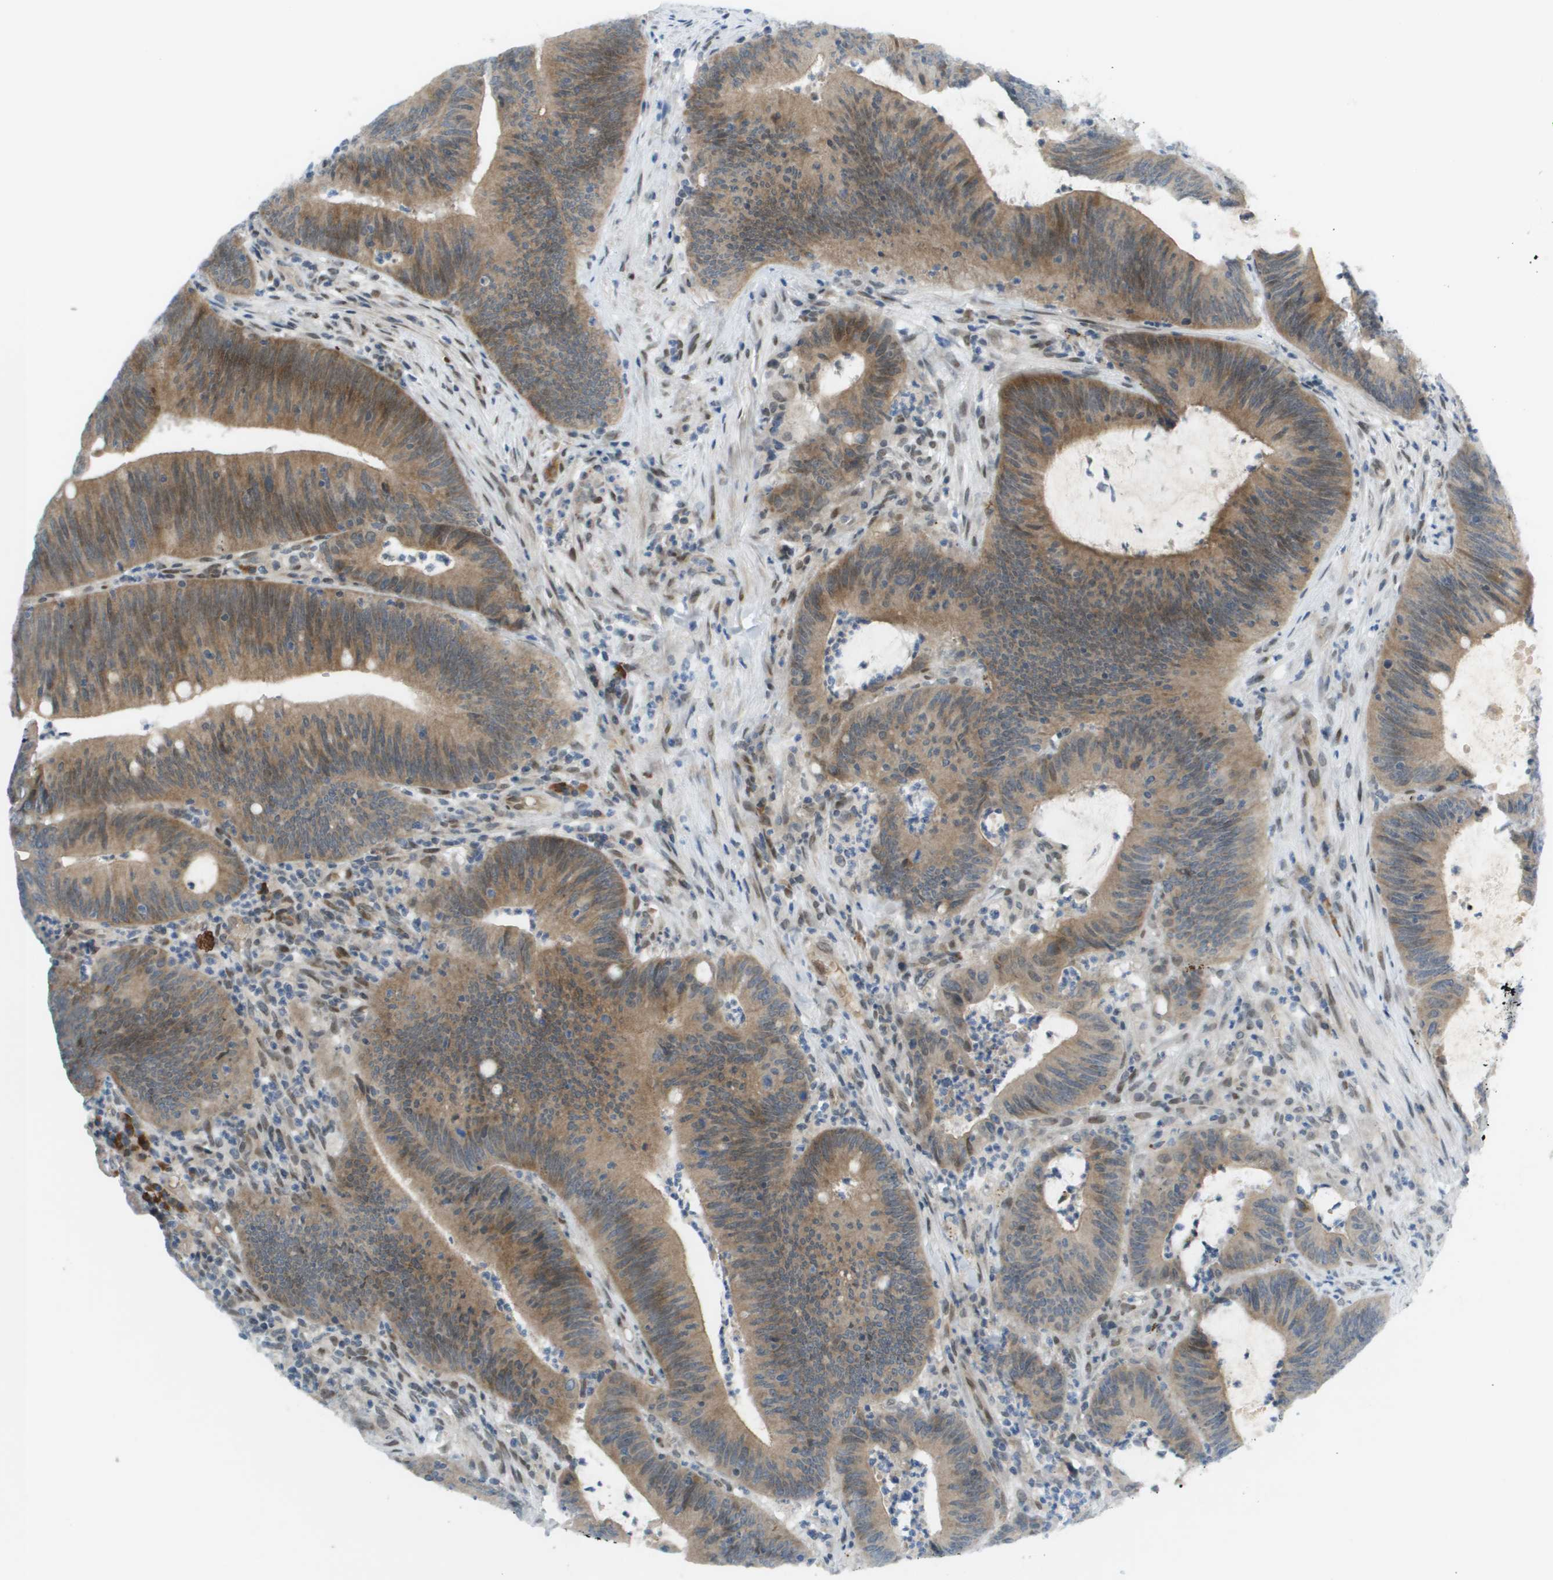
{"staining": {"intensity": "moderate", "quantity": ">75%", "location": "cytoplasmic/membranous"}, "tissue": "colorectal cancer", "cell_type": "Tumor cells", "image_type": "cancer", "snomed": [{"axis": "morphology", "description": "Normal tissue, NOS"}, {"axis": "morphology", "description": "Adenocarcinoma, NOS"}, {"axis": "topography", "description": "Rectum"}], "caption": "Colorectal cancer (adenocarcinoma) stained for a protein reveals moderate cytoplasmic/membranous positivity in tumor cells.", "gene": "CACNB4", "patient": {"sex": "female", "age": 66}}